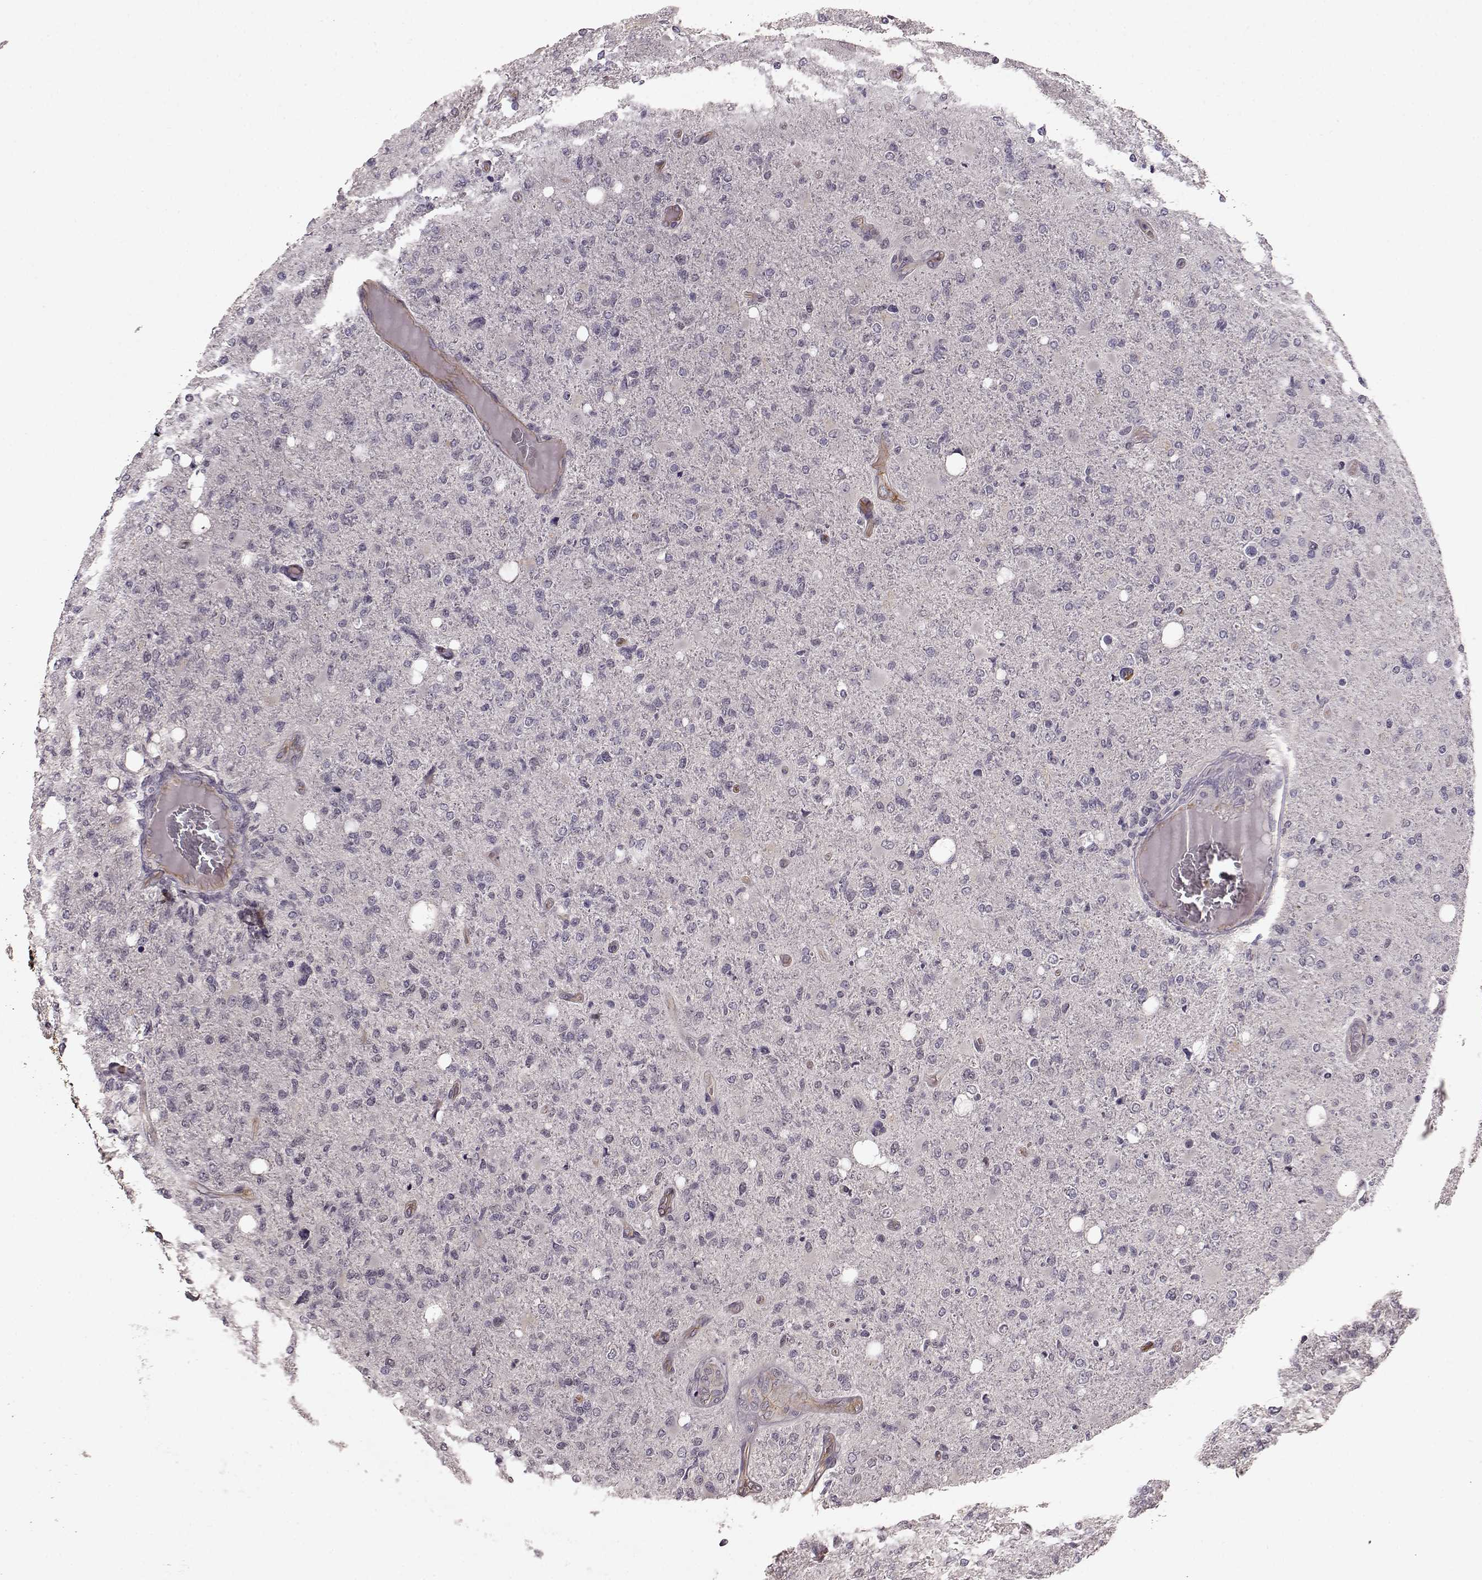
{"staining": {"intensity": "negative", "quantity": "none", "location": "none"}, "tissue": "glioma", "cell_type": "Tumor cells", "image_type": "cancer", "snomed": [{"axis": "morphology", "description": "Glioma, malignant, High grade"}, {"axis": "topography", "description": "Cerebral cortex"}], "caption": "Immunohistochemistry histopathology image of neoplastic tissue: human glioma stained with DAB exhibits no significant protein positivity in tumor cells. Brightfield microscopy of immunohistochemistry (IHC) stained with DAB (3,3'-diaminobenzidine) (brown) and hematoxylin (blue), captured at high magnification.", "gene": "SLC52A3", "patient": {"sex": "male", "age": 70}}